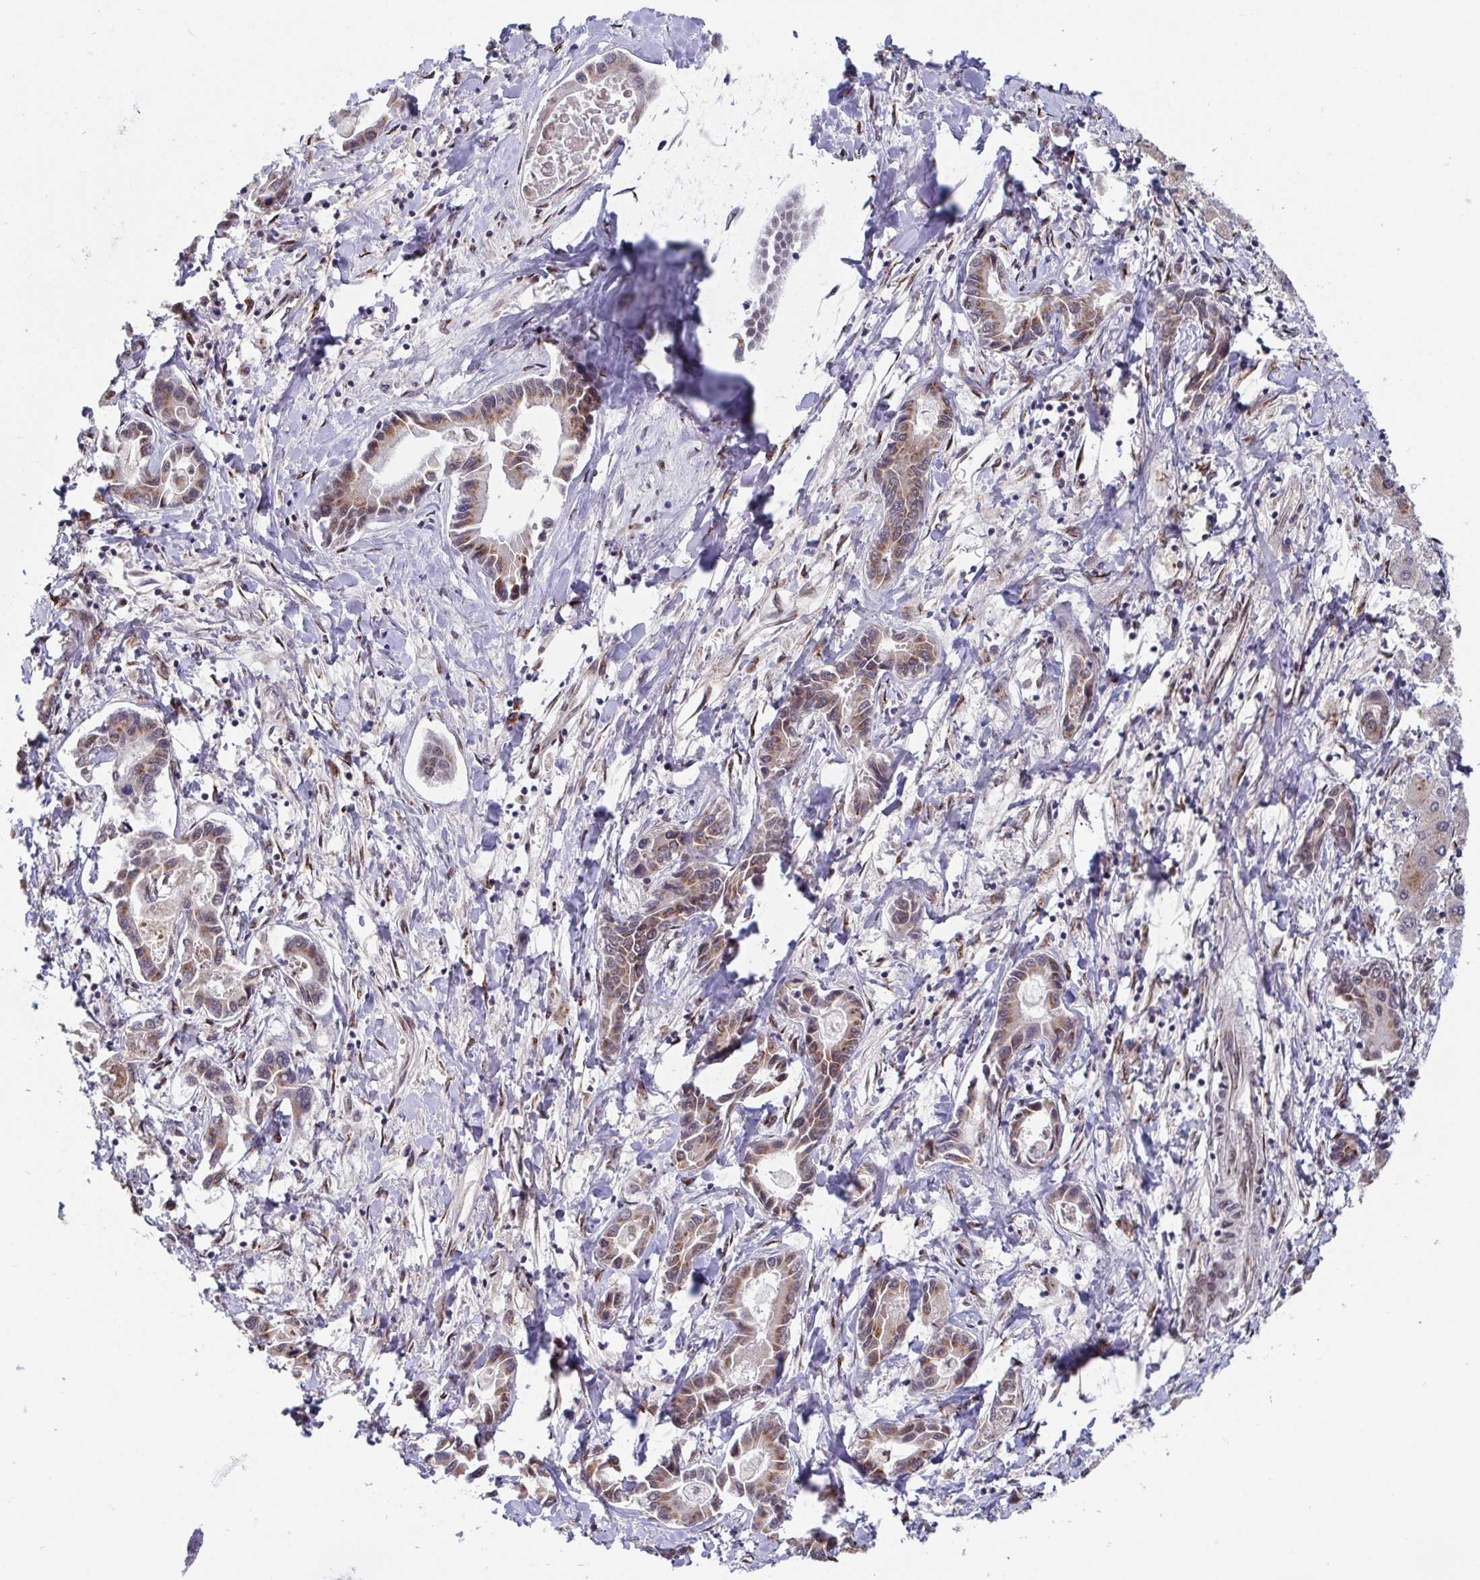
{"staining": {"intensity": "weak", "quantity": ">75%", "location": "cytoplasmic/membranous"}, "tissue": "liver cancer", "cell_type": "Tumor cells", "image_type": "cancer", "snomed": [{"axis": "morphology", "description": "Cholangiocarcinoma"}, {"axis": "topography", "description": "Liver"}], "caption": "Liver cancer tissue displays weak cytoplasmic/membranous expression in approximately >75% of tumor cells (DAB IHC, brown staining for protein, blue staining for nuclei).", "gene": "ATP5MJ", "patient": {"sex": "male", "age": 66}}